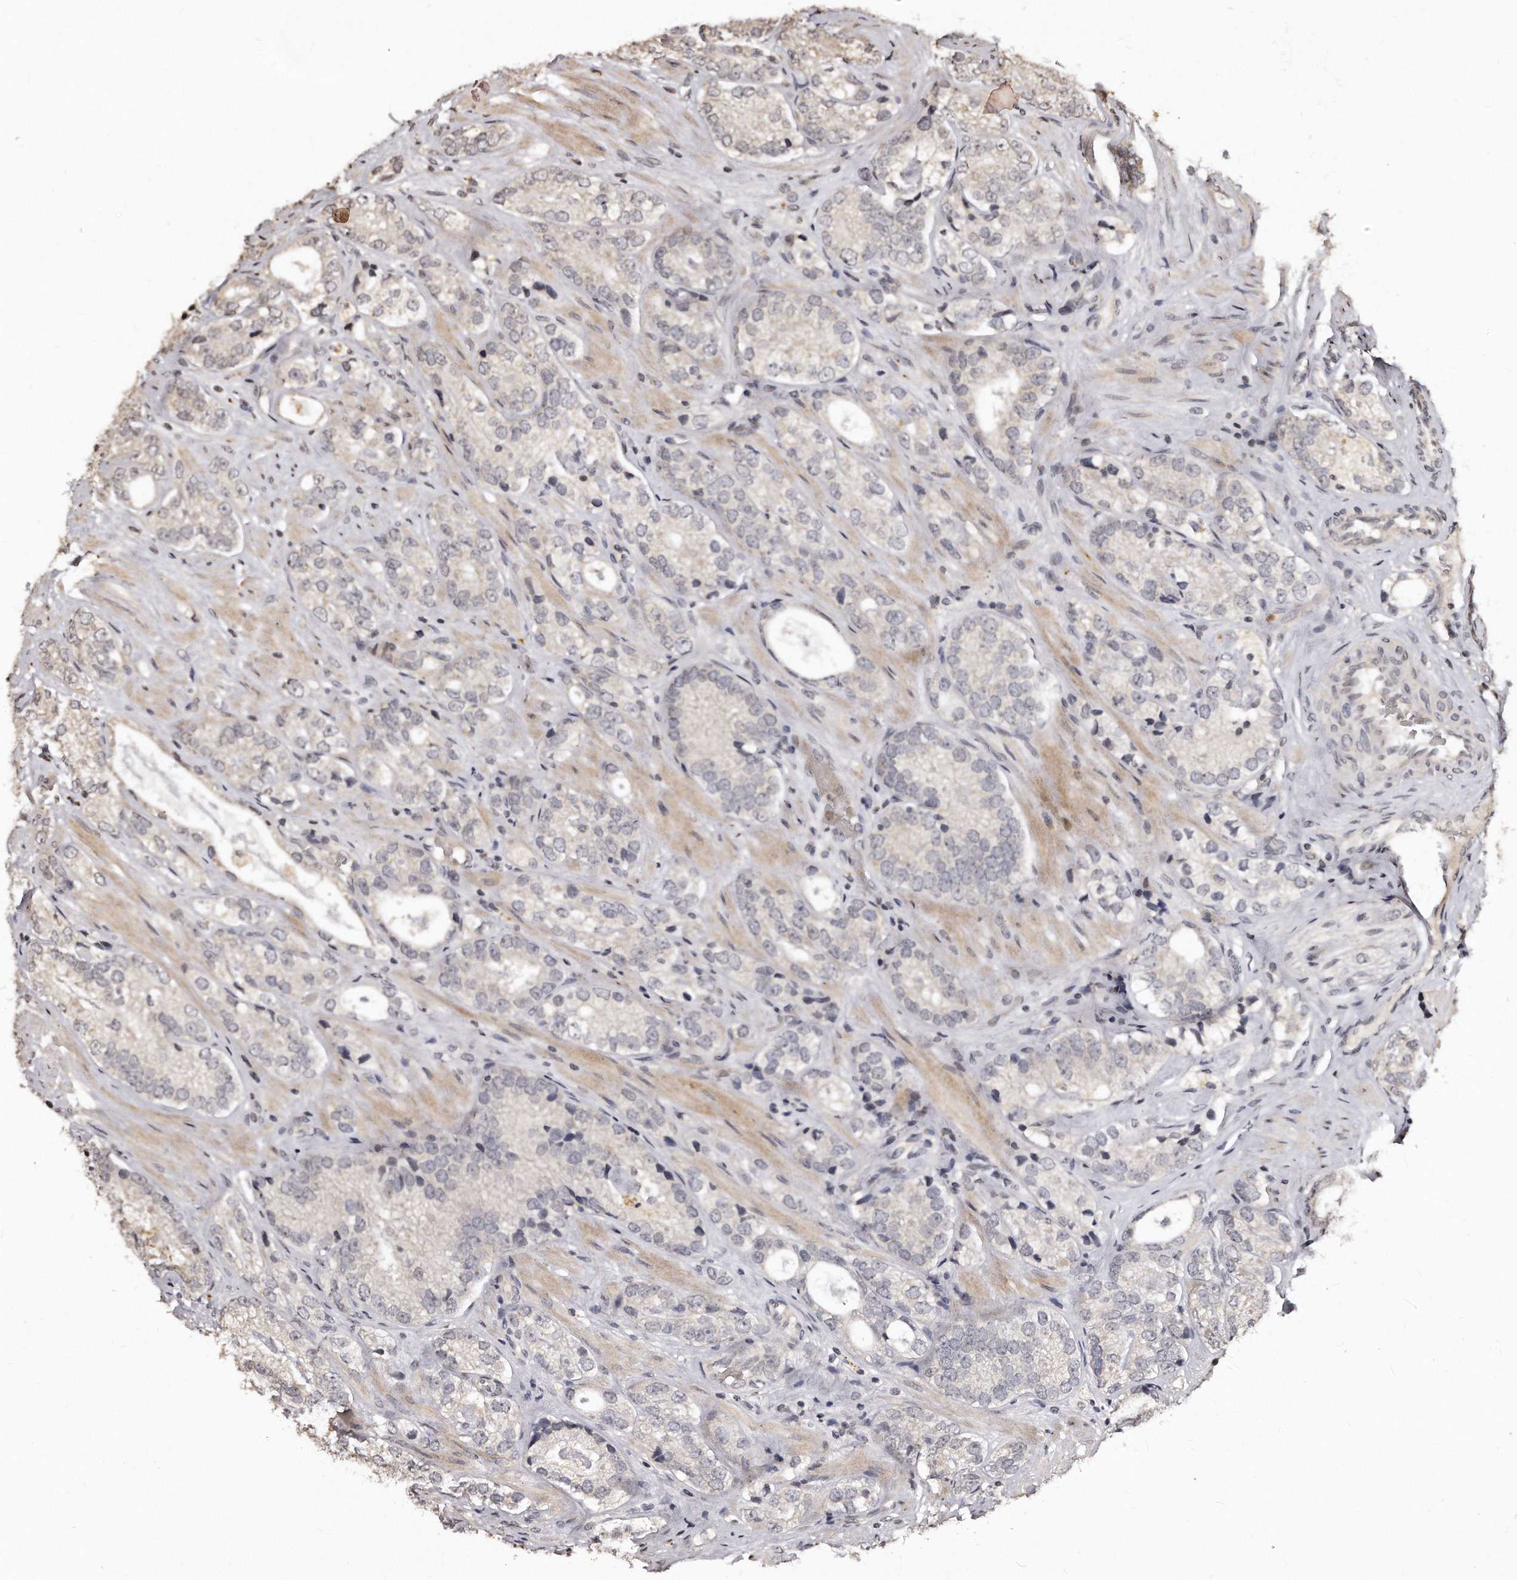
{"staining": {"intensity": "negative", "quantity": "none", "location": "none"}, "tissue": "prostate cancer", "cell_type": "Tumor cells", "image_type": "cancer", "snomed": [{"axis": "morphology", "description": "Adenocarcinoma, High grade"}, {"axis": "topography", "description": "Prostate"}], "caption": "Immunohistochemical staining of human prostate adenocarcinoma (high-grade) displays no significant staining in tumor cells. (DAB (3,3'-diaminobenzidine) IHC, high magnification).", "gene": "TSHR", "patient": {"sex": "male", "age": 56}}